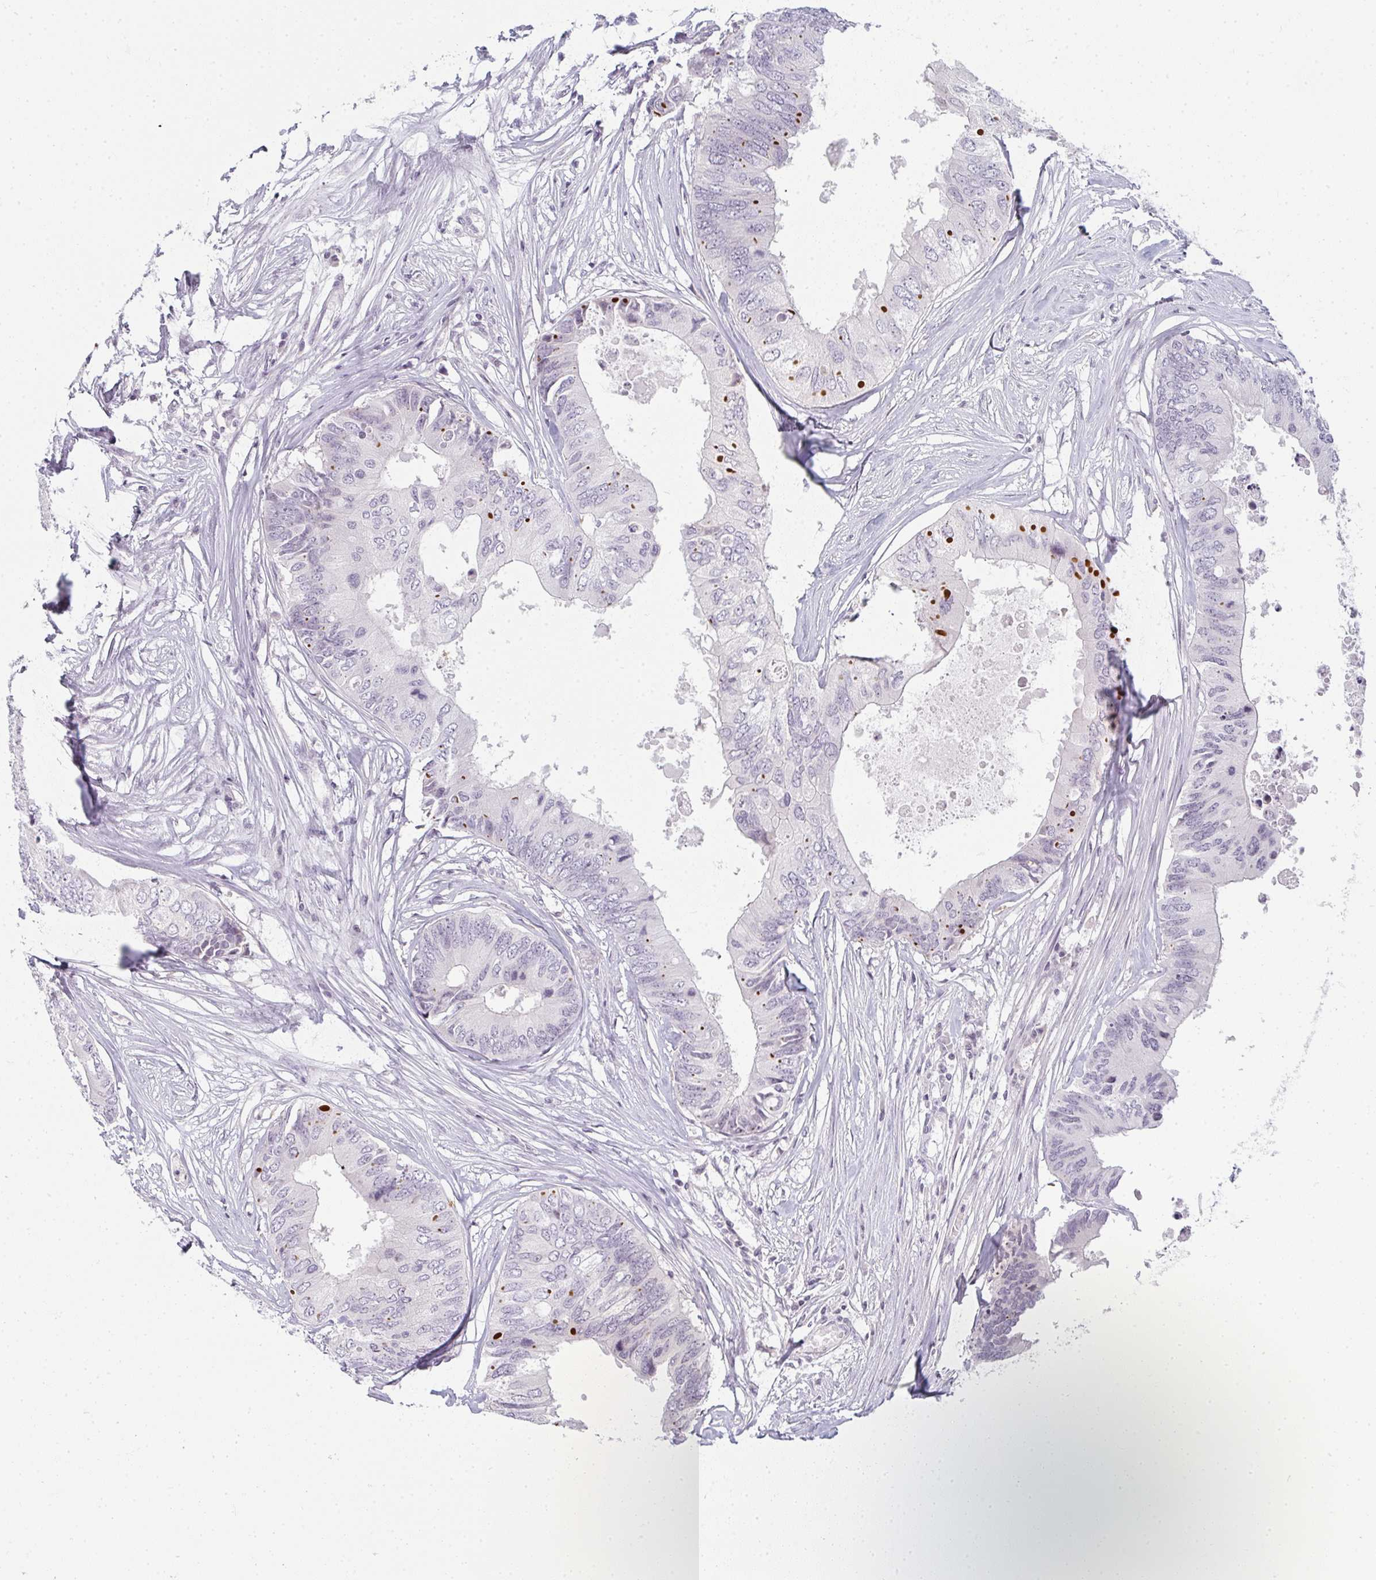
{"staining": {"intensity": "strong", "quantity": "<25%", "location": "cytoplasmic/membranous"}, "tissue": "colorectal cancer", "cell_type": "Tumor cells", "image_type": "cancer", "snomed": [{"axis": "morphology", "description": "Adenocarcinoma, NOS"}, {"axis": "topography", "description": "Colon"}], "caption": "Protein expression analysis of human colorectal adenocarcinoma reveals strong cytoplasmic/membranous positivity in about <25% of tumor cells.", "gene": "RBBP6", "patient": {"sex": "male", "age": 71}}